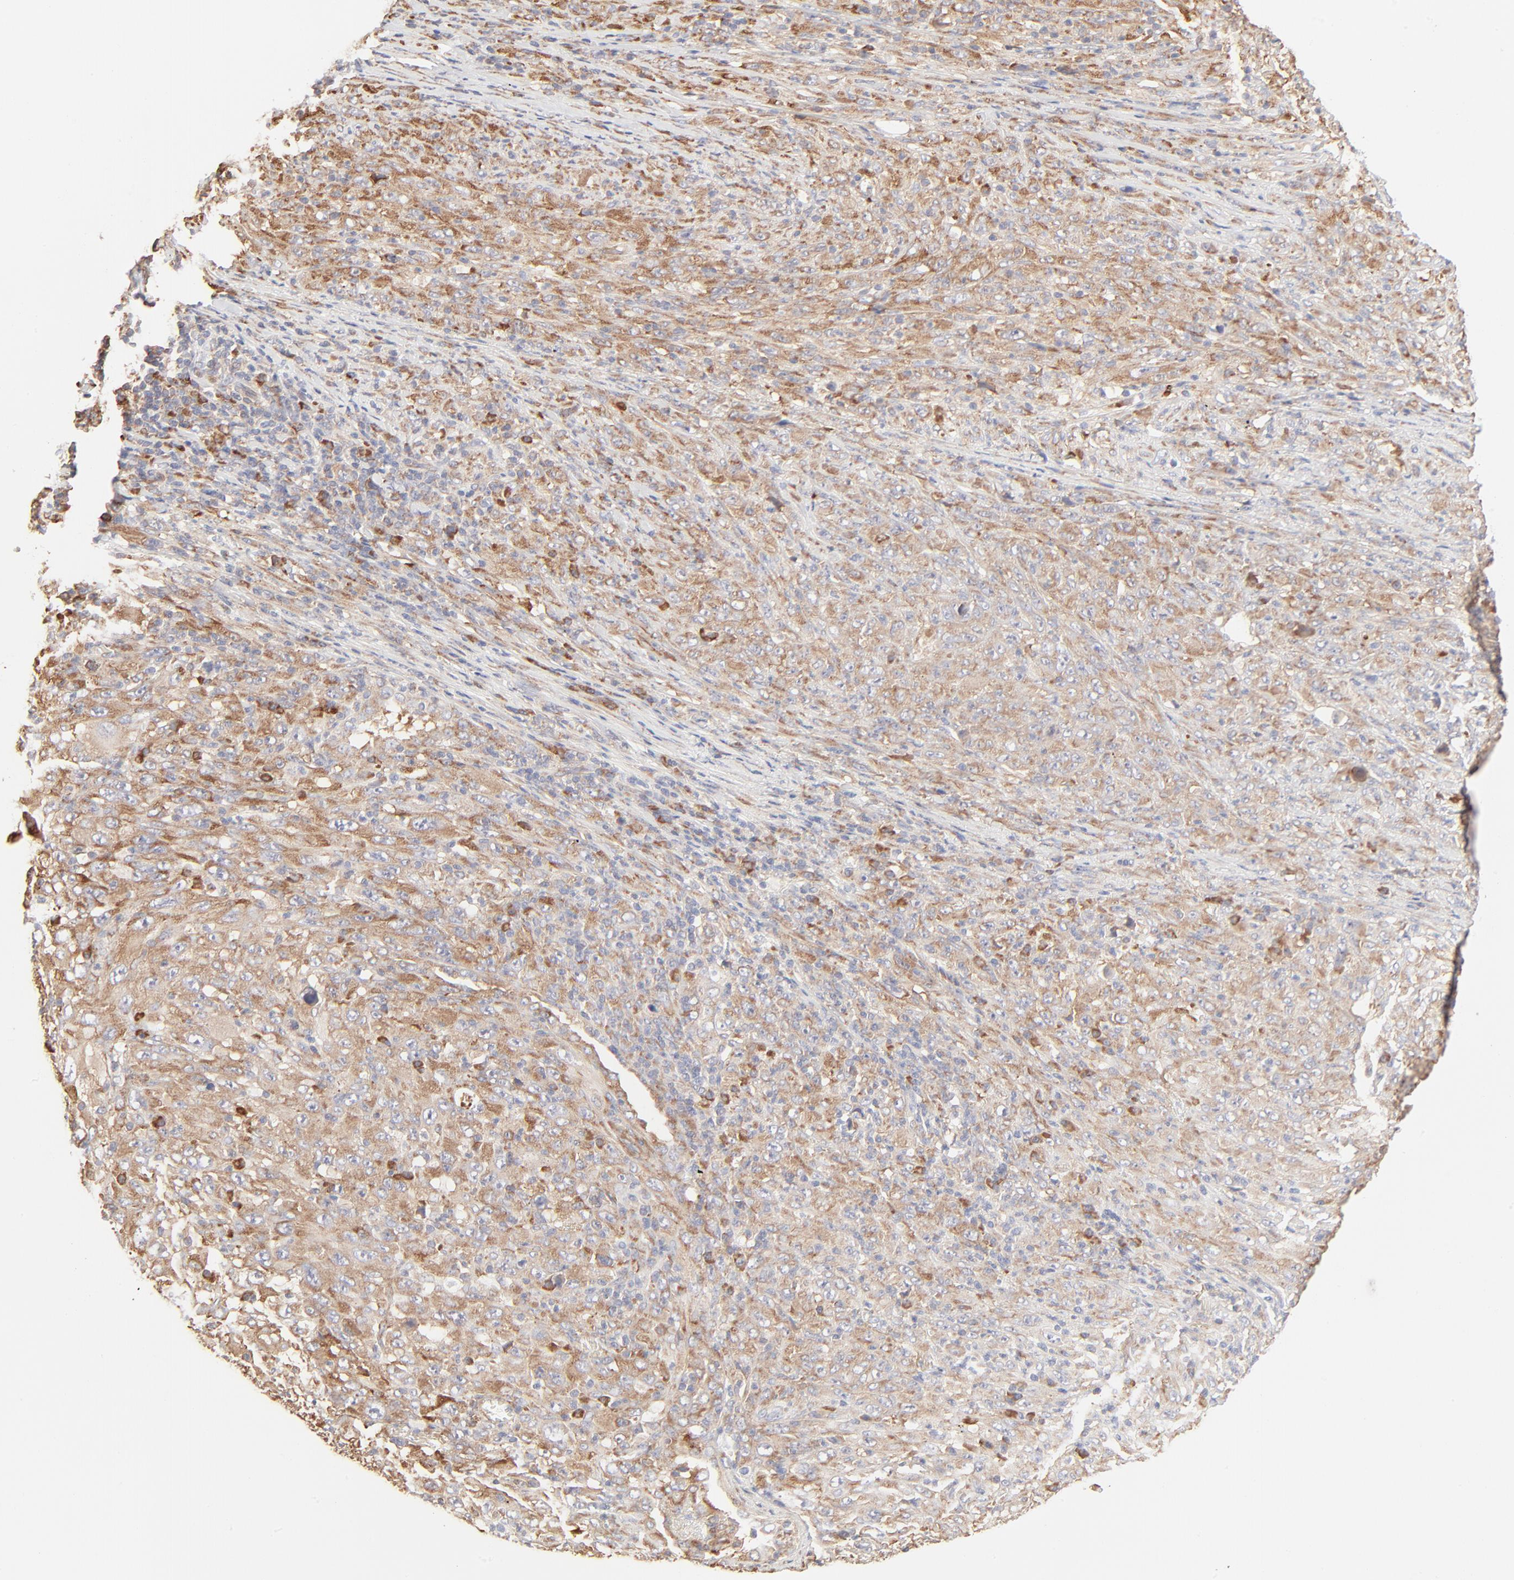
{"staining": {"intensity": "moderate", "quantity": ">75%", "location": "cytoplasmic/membranous"}, "tissue": "melanoma", "cell_type": "Tumor cells", "image_type": "cancer", "snomed": [{"axis": "morphology", "description": "Malignant melanoma, Metastatic site"}, {"axis": "topography", "description": "Skin"}], "caption": "Immunohistochemical staining of melanoma exhibits medium levels of moderate cytoplasmic/membranous expression in about >75% of tumor cells.", "gene": "RPS20", "patient": {"sex": "female", "age": 56}}